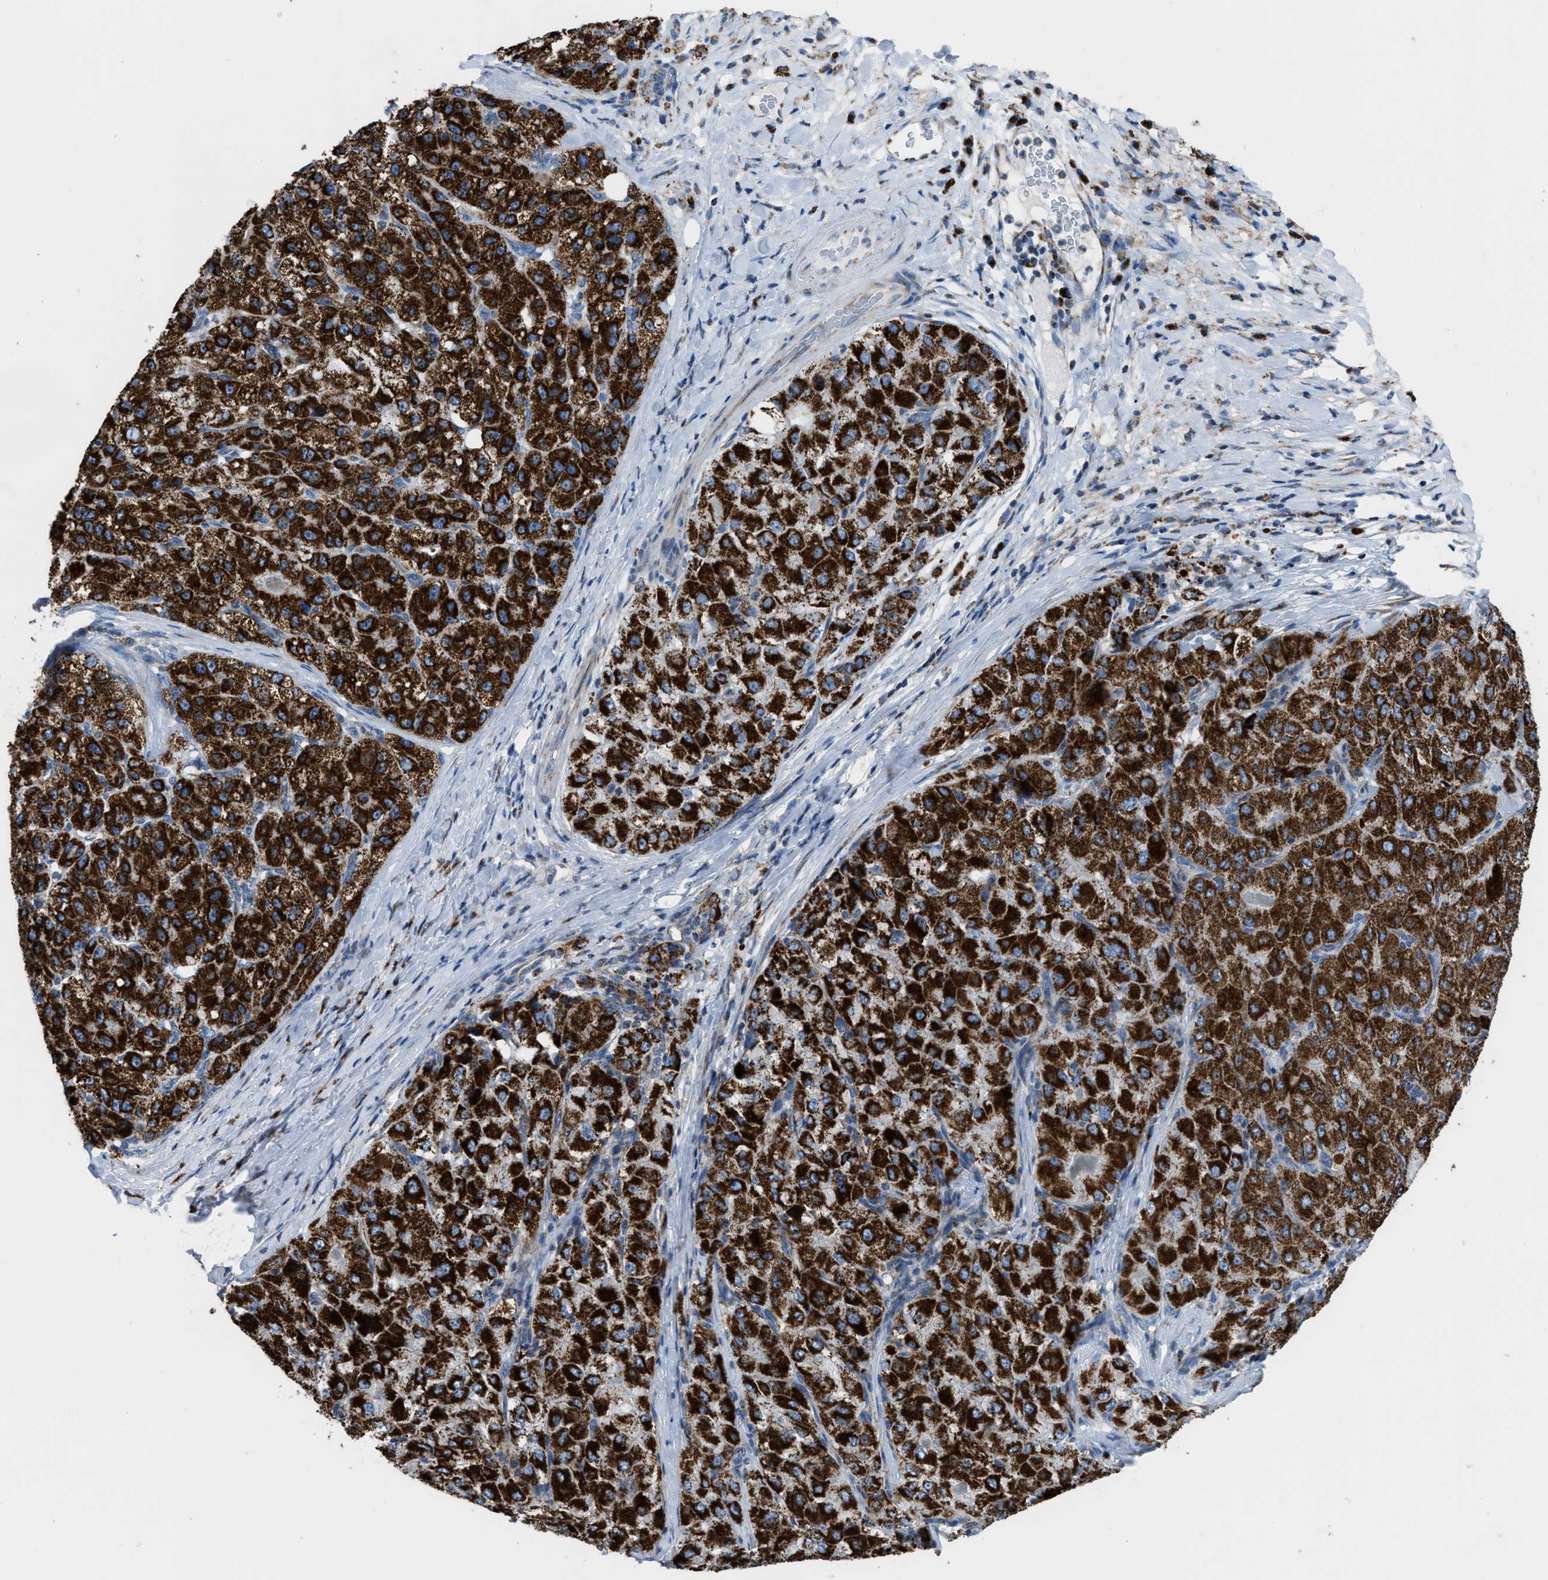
{"staining": {"intensity": "strong", "quantity": ">75%", "location": "cytoplasmic/membranous"}, "tissue": "liver cancer", "cell_type": "Tumor cells", "image_type": "cancer", "snomed": [{"axis": "morphology", "description": "Carcinoma, Hepatocellular, NOS"}, {"axis": "topography", "description": "Liver"}], "caption": "Immunohistochemical staining of human liver hepatocellular carcinoma shows high levels of strong cytoplasmic/membranous expression in approximately >75% of tumor cells. The staining is performed using DAB brown chromogen to label protein expression. The nuclei are counter-stained blue using hematoxylin.", "gene": "ETFB", "patient": {"sex": "male", "age": 80}}